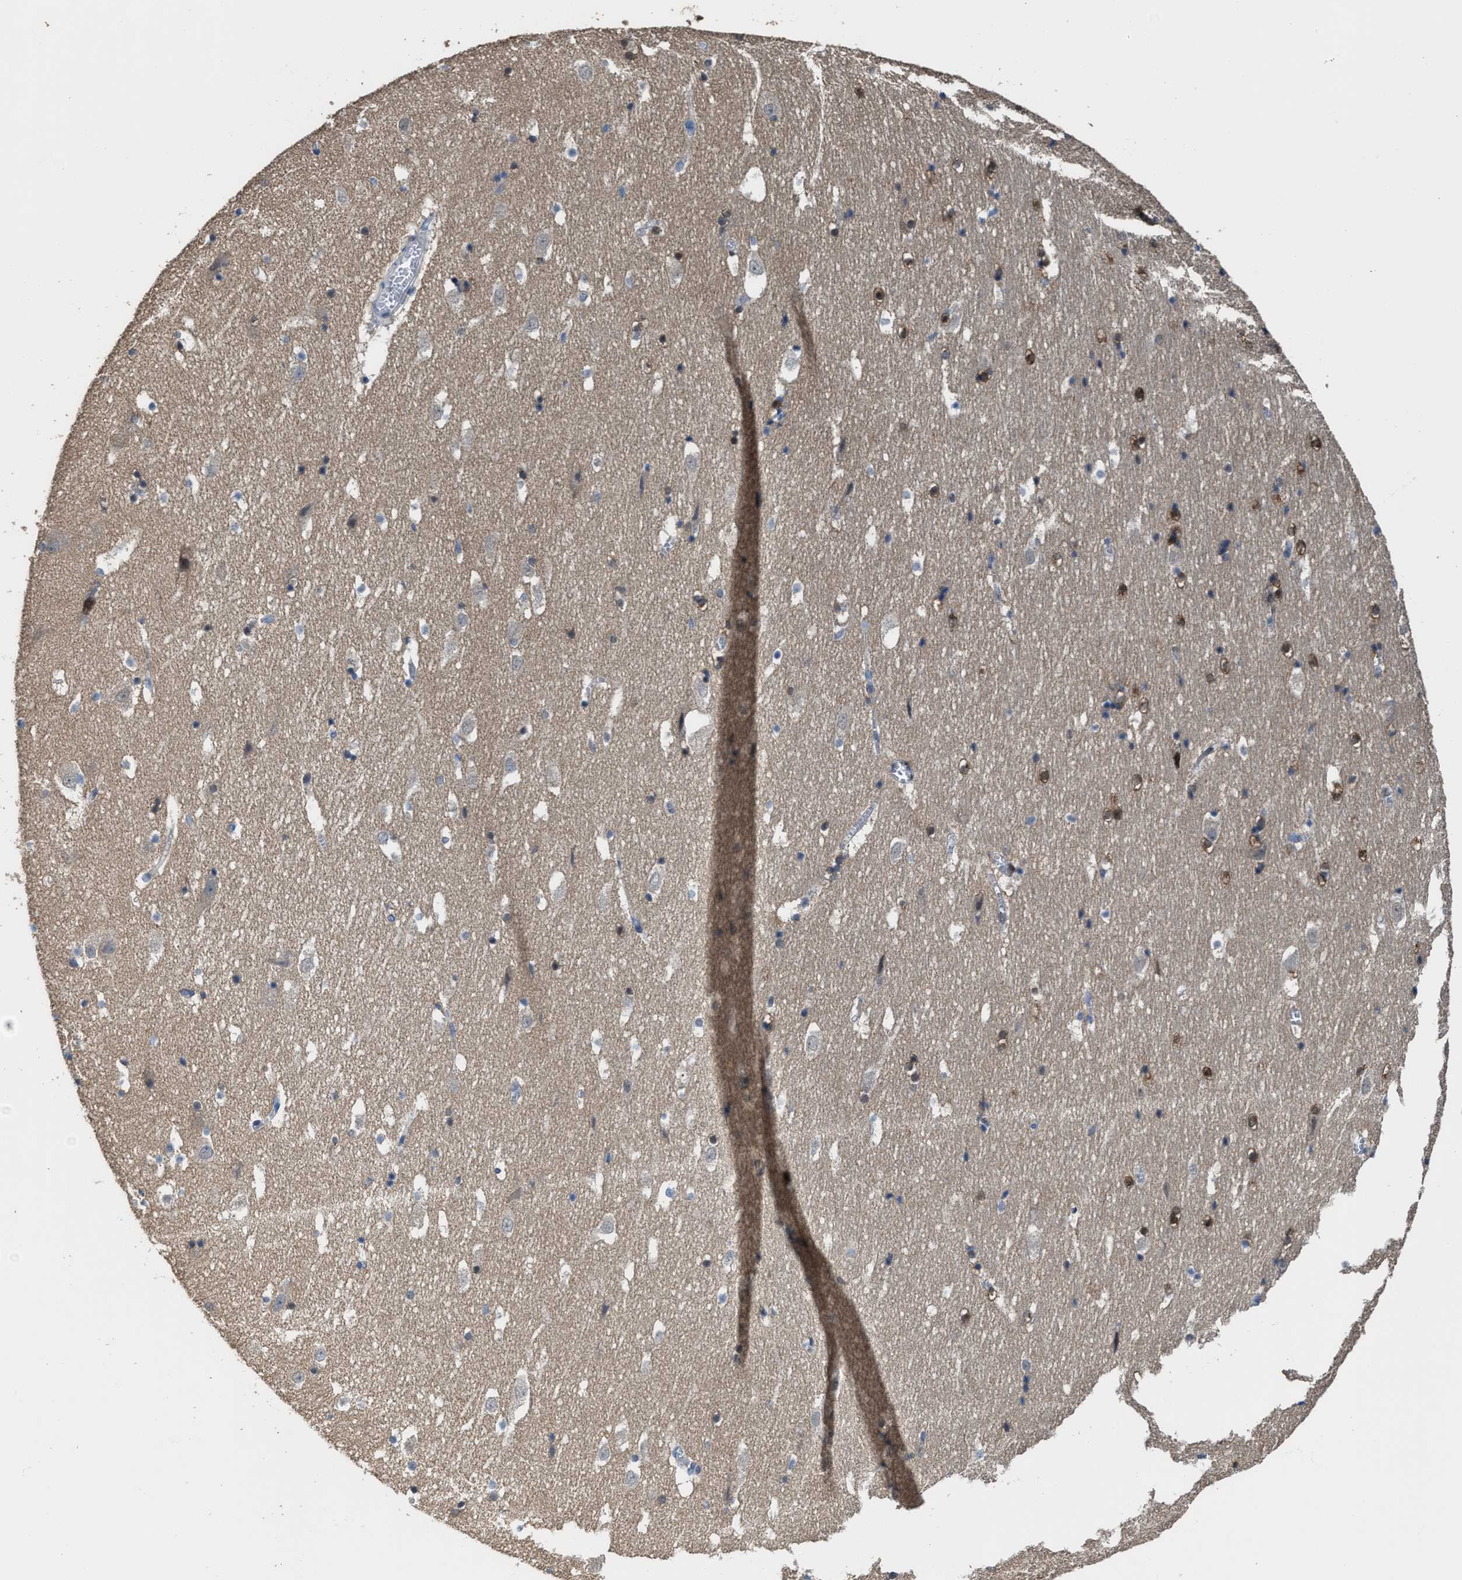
{"staining": {"intensity": "moderate", "quantity": "<25%", "location": "nuclear"}, "tissue": "hippocampus", "cell_type": "Glial cells", "image_type": "normal", "snomed": [{"axis": "morphology", "description": "Normal tissue, NOS"}, {"axis": "topography", "description": "Hippocampus"}], "caption": "Human hippocampus stained for a protein (brown) demonstrates moderate nuclear positive positivity in approximately <25% of glial cells.", "gene": "ZNF20", "patient": {"sex": "male", "age": 45}}